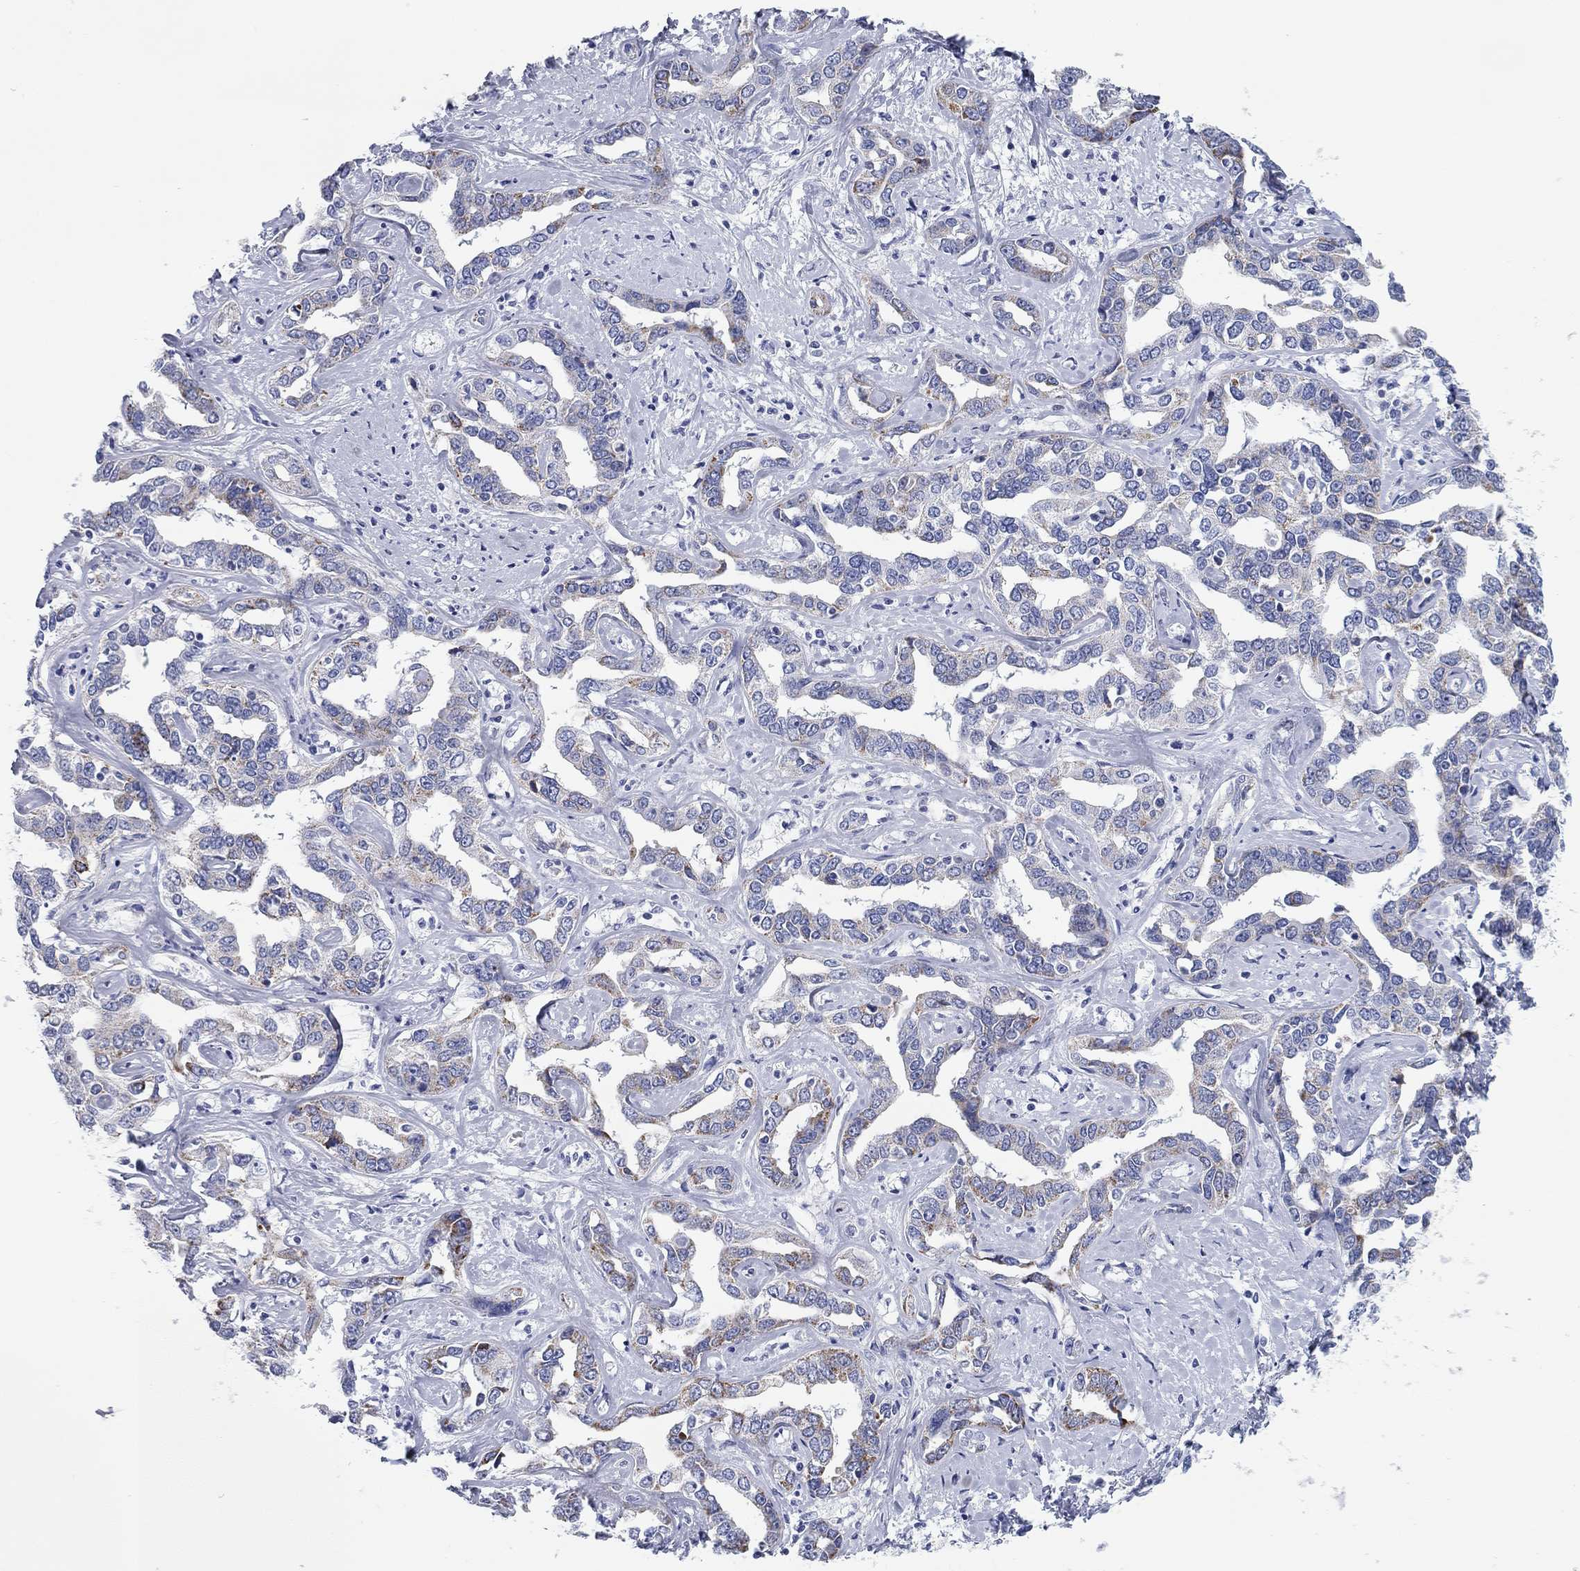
{"staining": {"intensity": "strong", "quantity": "<25%", "location": "cytoplasmic/membranous"}, "tissue": "liver cancer", "cell_type": "Tumor cells", "image_type": "cancer", "snomed": [{"axis": "morphology", "description": "Cholangiocarcinoma"}, {"axis": "topography", "description": "Liver"}], "caption": "IHC micrograph of neoplastic tissue: liver cancer (cholangiocarcinoma) stained using IHC demonstrates medium levels of strong protein expression localized specifically in the cytoplasmic/membranous of tumor cells, appearing as a cytoplasmic/membranous brown color.", "gene": "CHI3L2", "patient": {"sex": "male", "age": 59}}